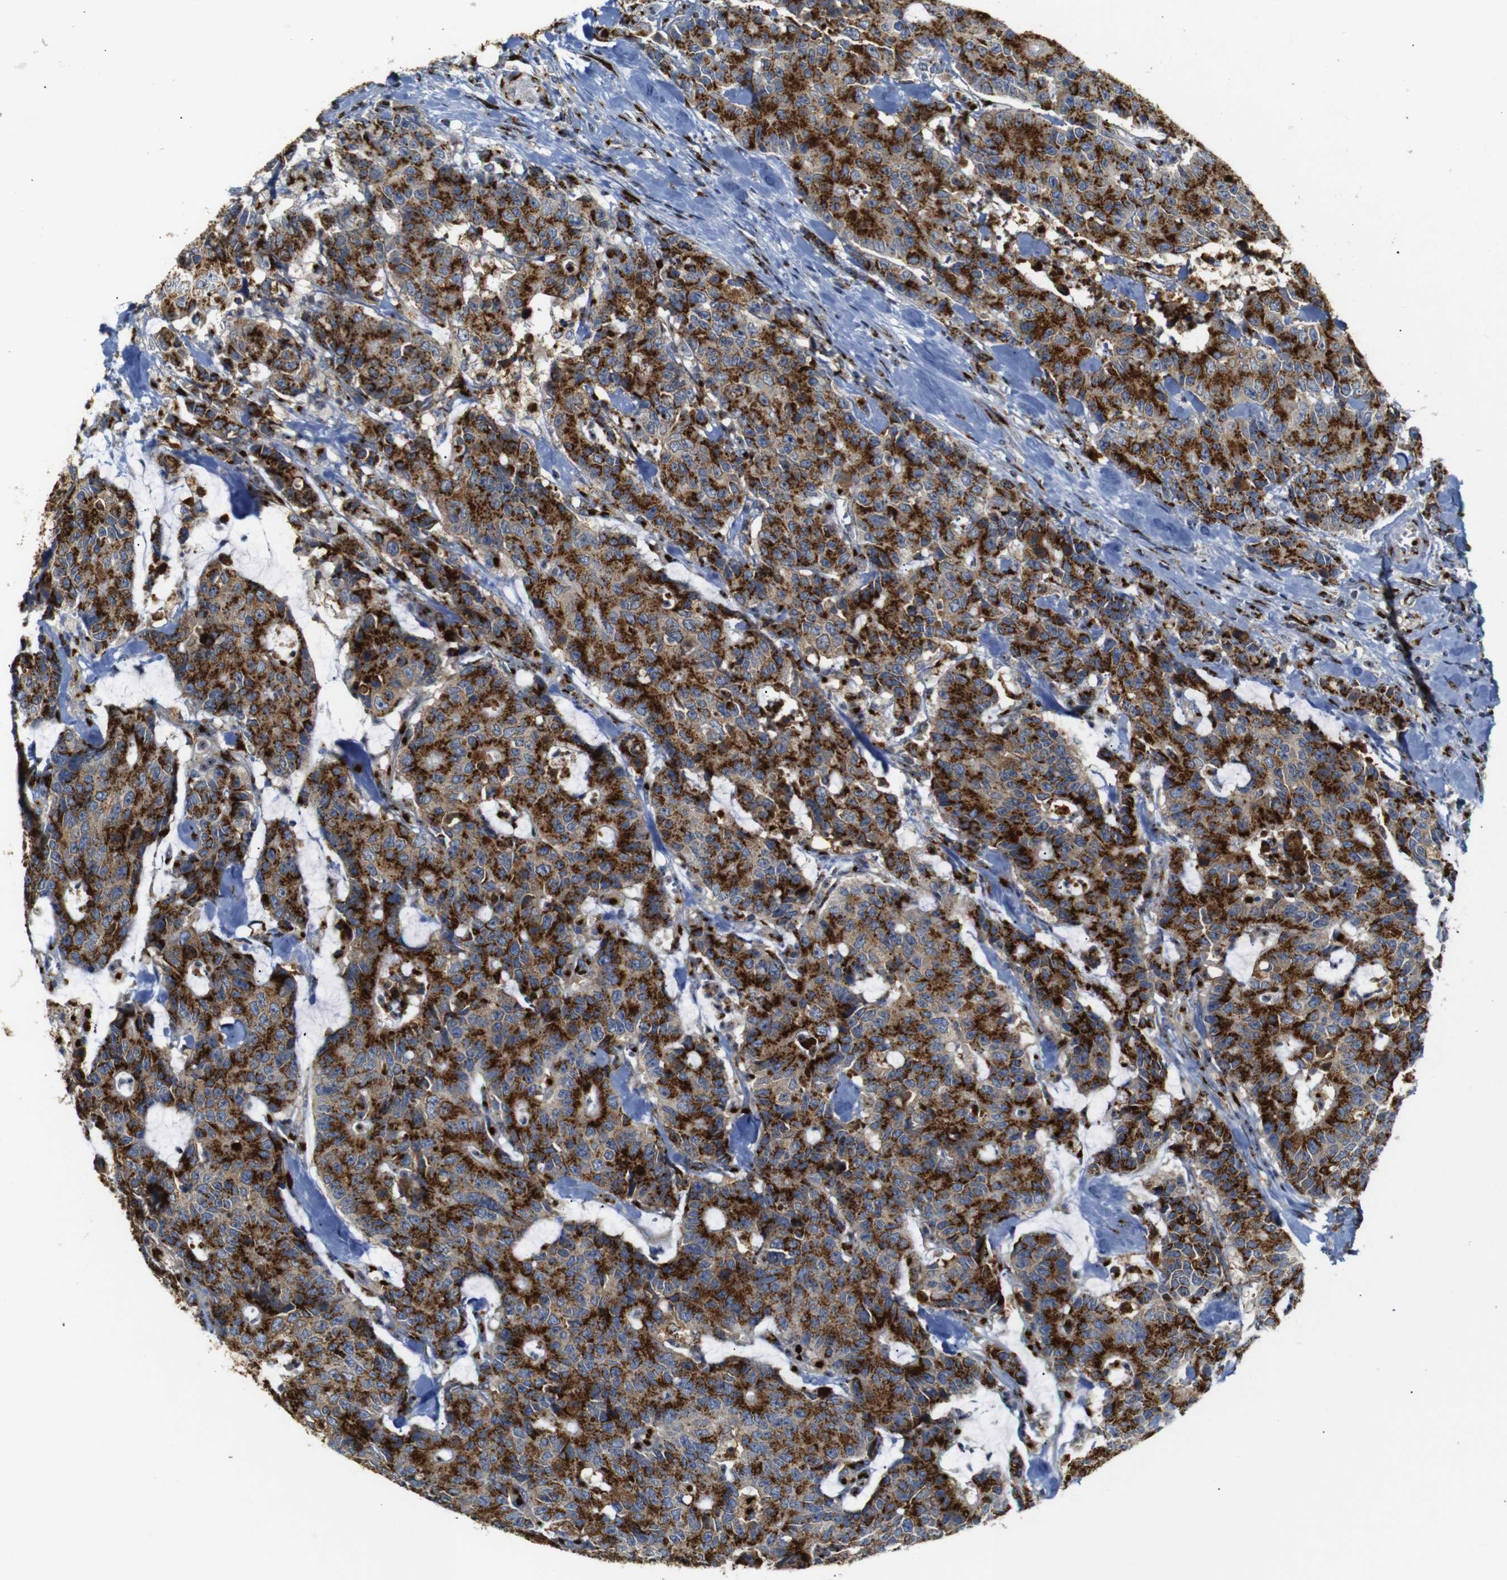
{"staining": {"intensity": "strong", "quantity": ">75%", "location": "cytoplasmic/membranous"}, "tissue": "colorectal cancer", "cell_type": "Tumor cells", "image_type": "cancer", "snomed": [{"axis": "morphology", "description": "Adenocarcinoma, NOS"}, {"axis": "topography", "description": "Colon"}], "caption": "Protein expression analysis of colorectal adenocarcinoma shows strong cytoplasmic/membranous positivity in about >75% of tumor cells.", "gene": "TGOLN2", "patient": {"sex": "female", "age": 86}}